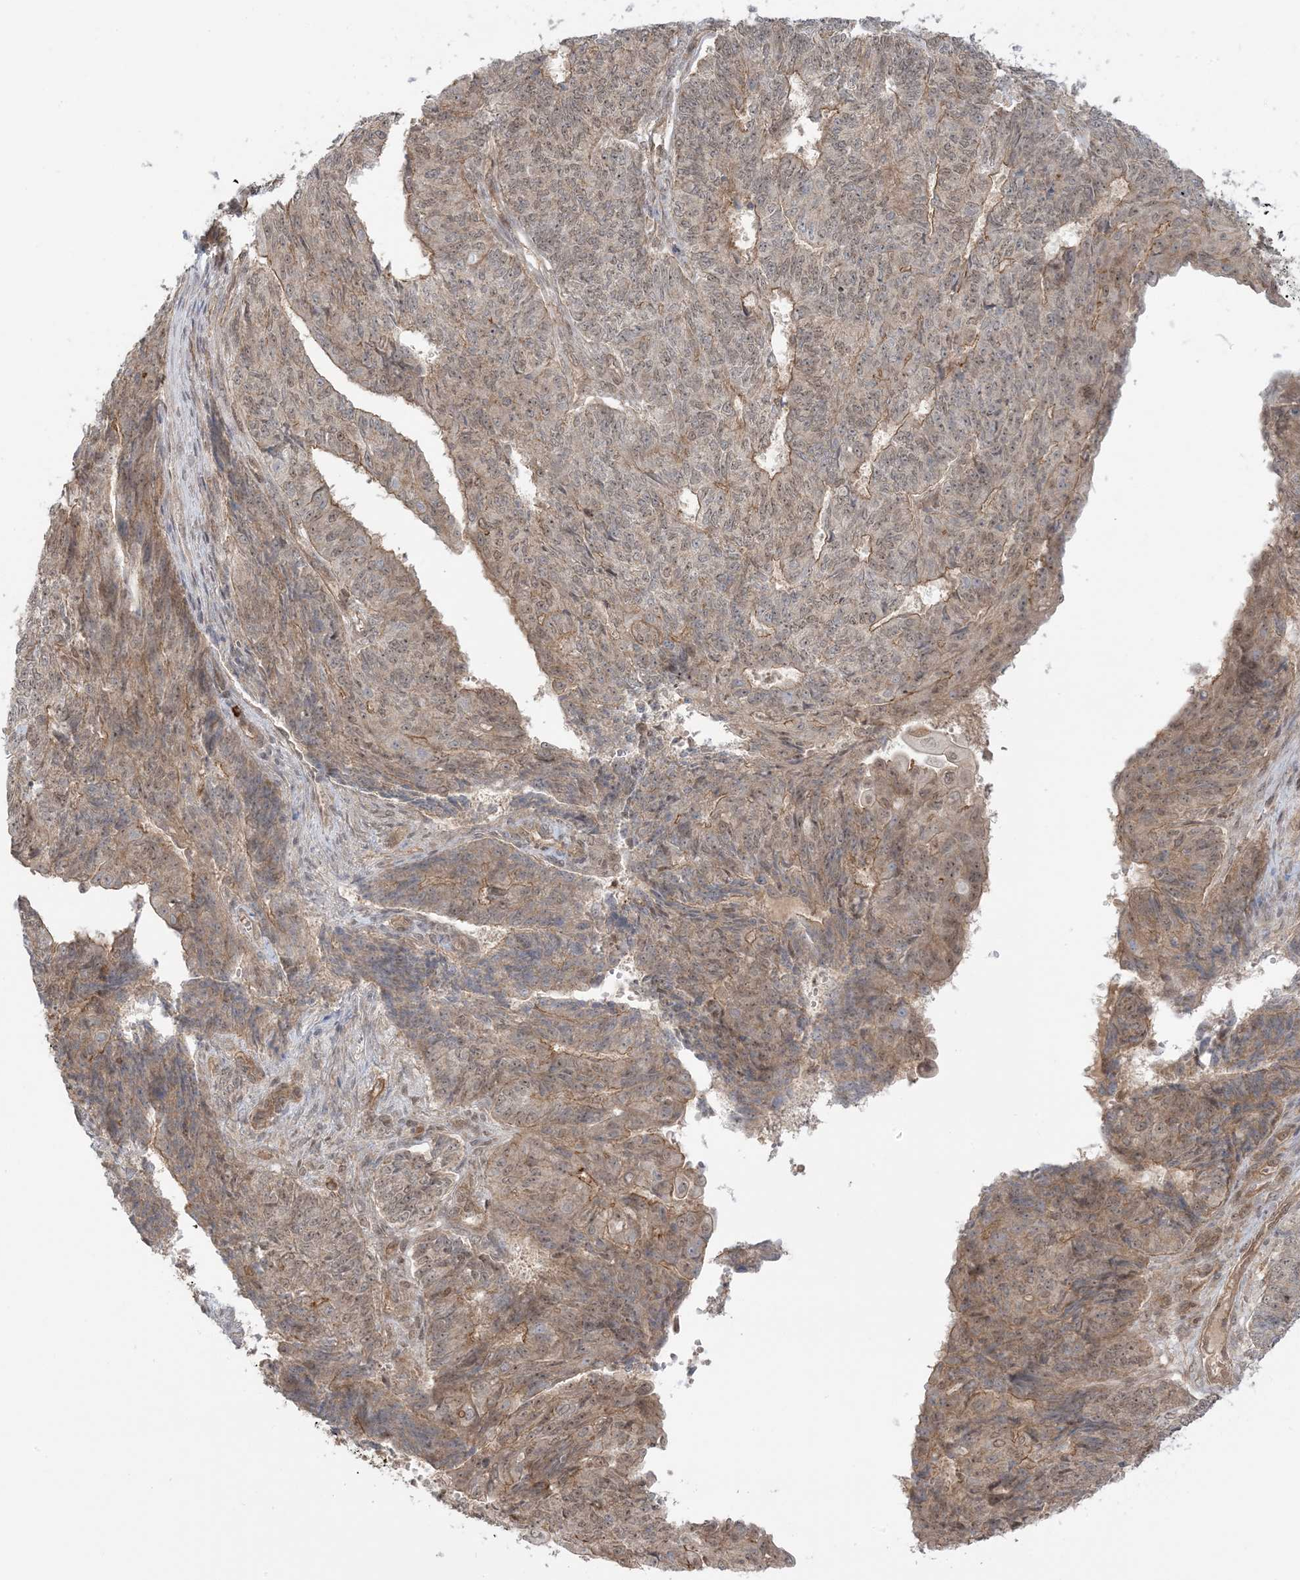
{"staining": {"intensity": "weak", "quantity": "25%-75%", "location": "cytoplasmic/membranous,nuclear"}, "tissue": "endometrial cancer", "cell_type": "Tumor cells", "image_type": "cancer", "snomed": [{"axis": "morphology", "description": "Adenocarcinoma, NOS"}, {"axis": "topography", "description": "Endometrium"}], "caption": "Approximately 25%-75% of tumor cells in human endometrial adenocarcinoma reveal weak cytoplasmic/membranous and nuclear protein expression as visualized by brown immunohistochemical staining.", "gene": "PPP1R7", "patient": {"sex": "female", "age": 32}}